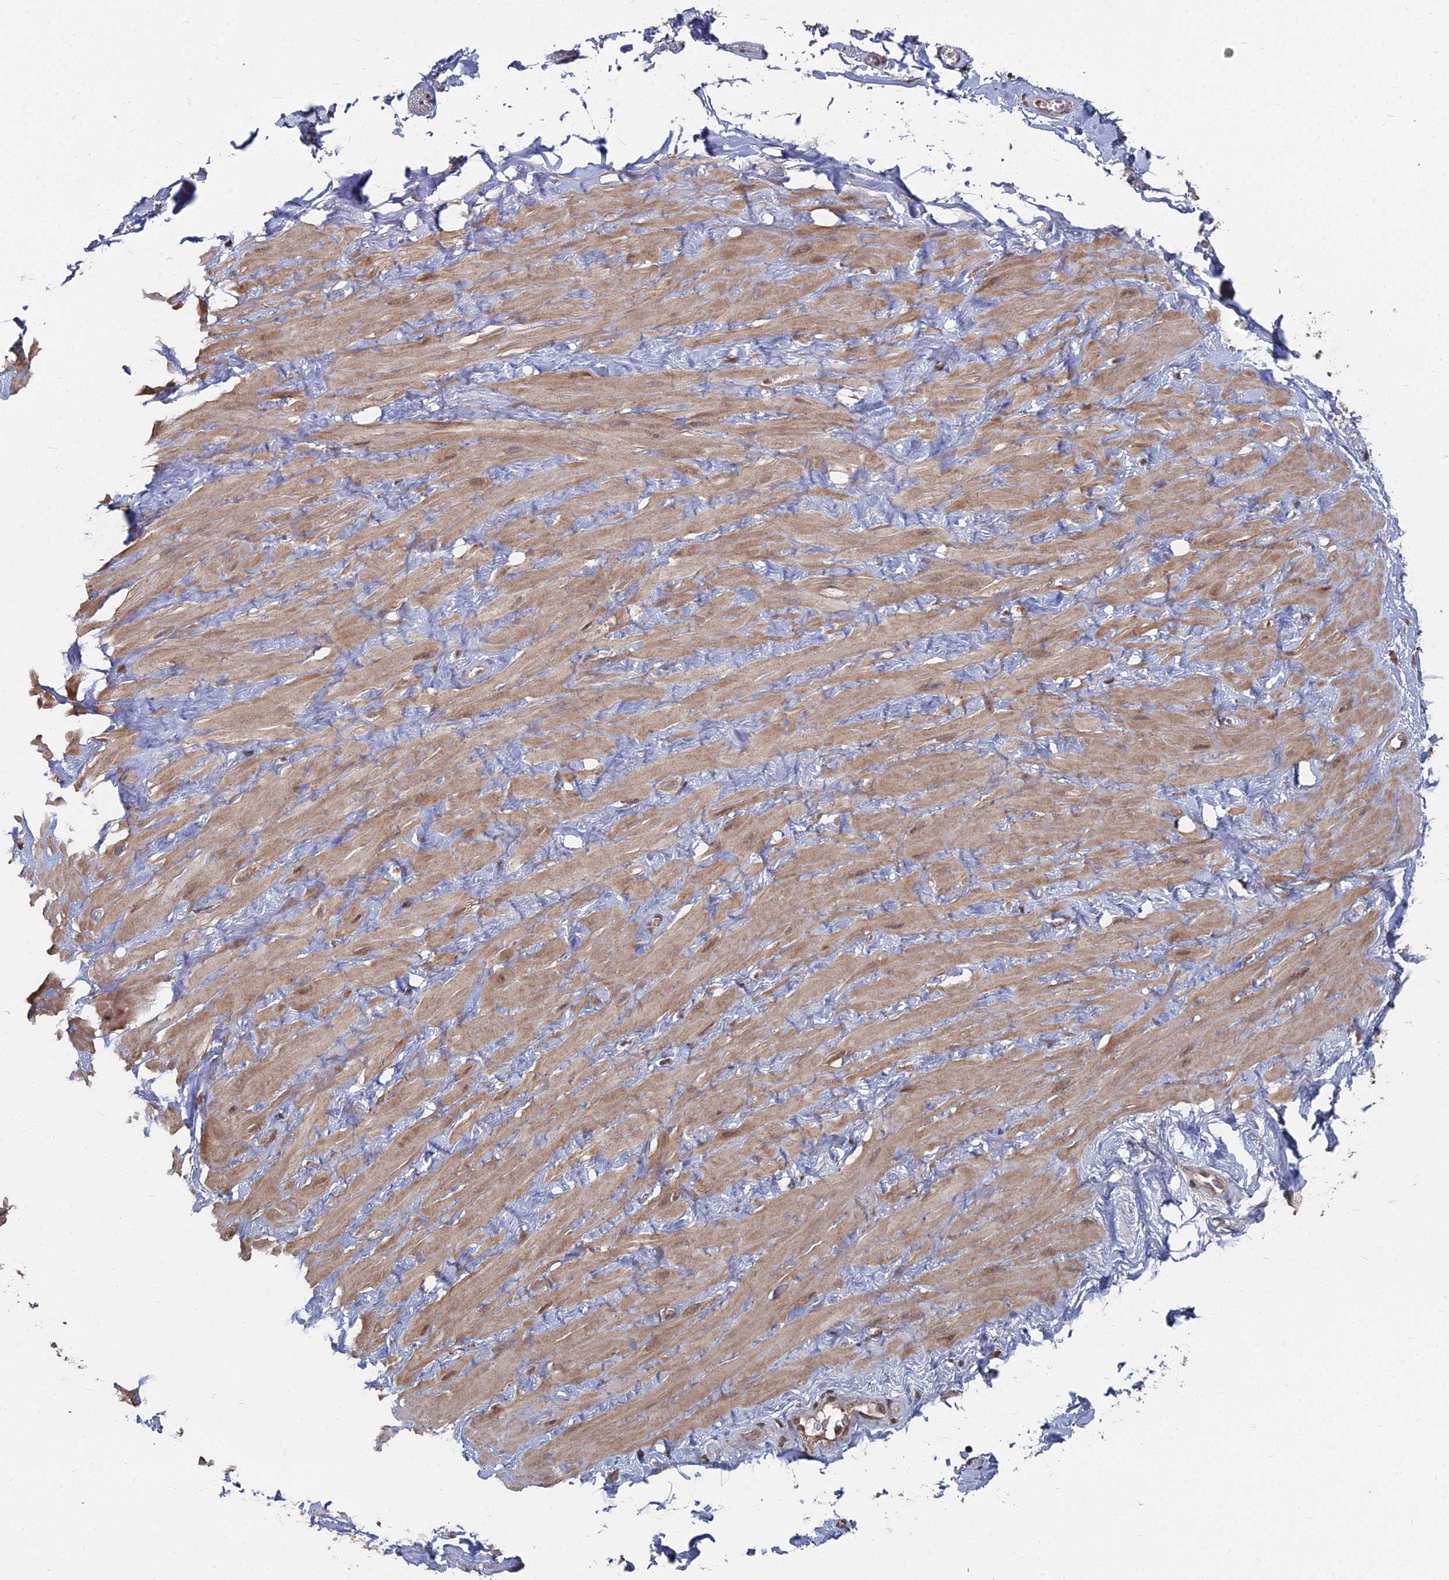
{"staining": {"intensity": "weak", "quantity": ">75%", "location": "cytoplasmic/membranous,nuclear"}, "tissue": "adipose tissue", "cell_type": "Adipocytes", "image_type": "normal", "snomed": [{"axis": "morphology", "description": "Normal tissue, NOS"}, {"axis": "topography", "description": "Soft tissue"}, {"axis": "topography", "description": "Adipose tissue"}, {"axis": "topography", "description": "Vascular tissue"}, {"axis": "topography", "description": "Peripheral nerve tissue"}], "caption": "Immunohistochemical staining of benign adipose tissue reveals weak cytoplasmic/membranous,nuclear protein expression in about >75% of adipocytes.", "gene": "CCNP", "patient": {"sex": "male", "age": 46}}